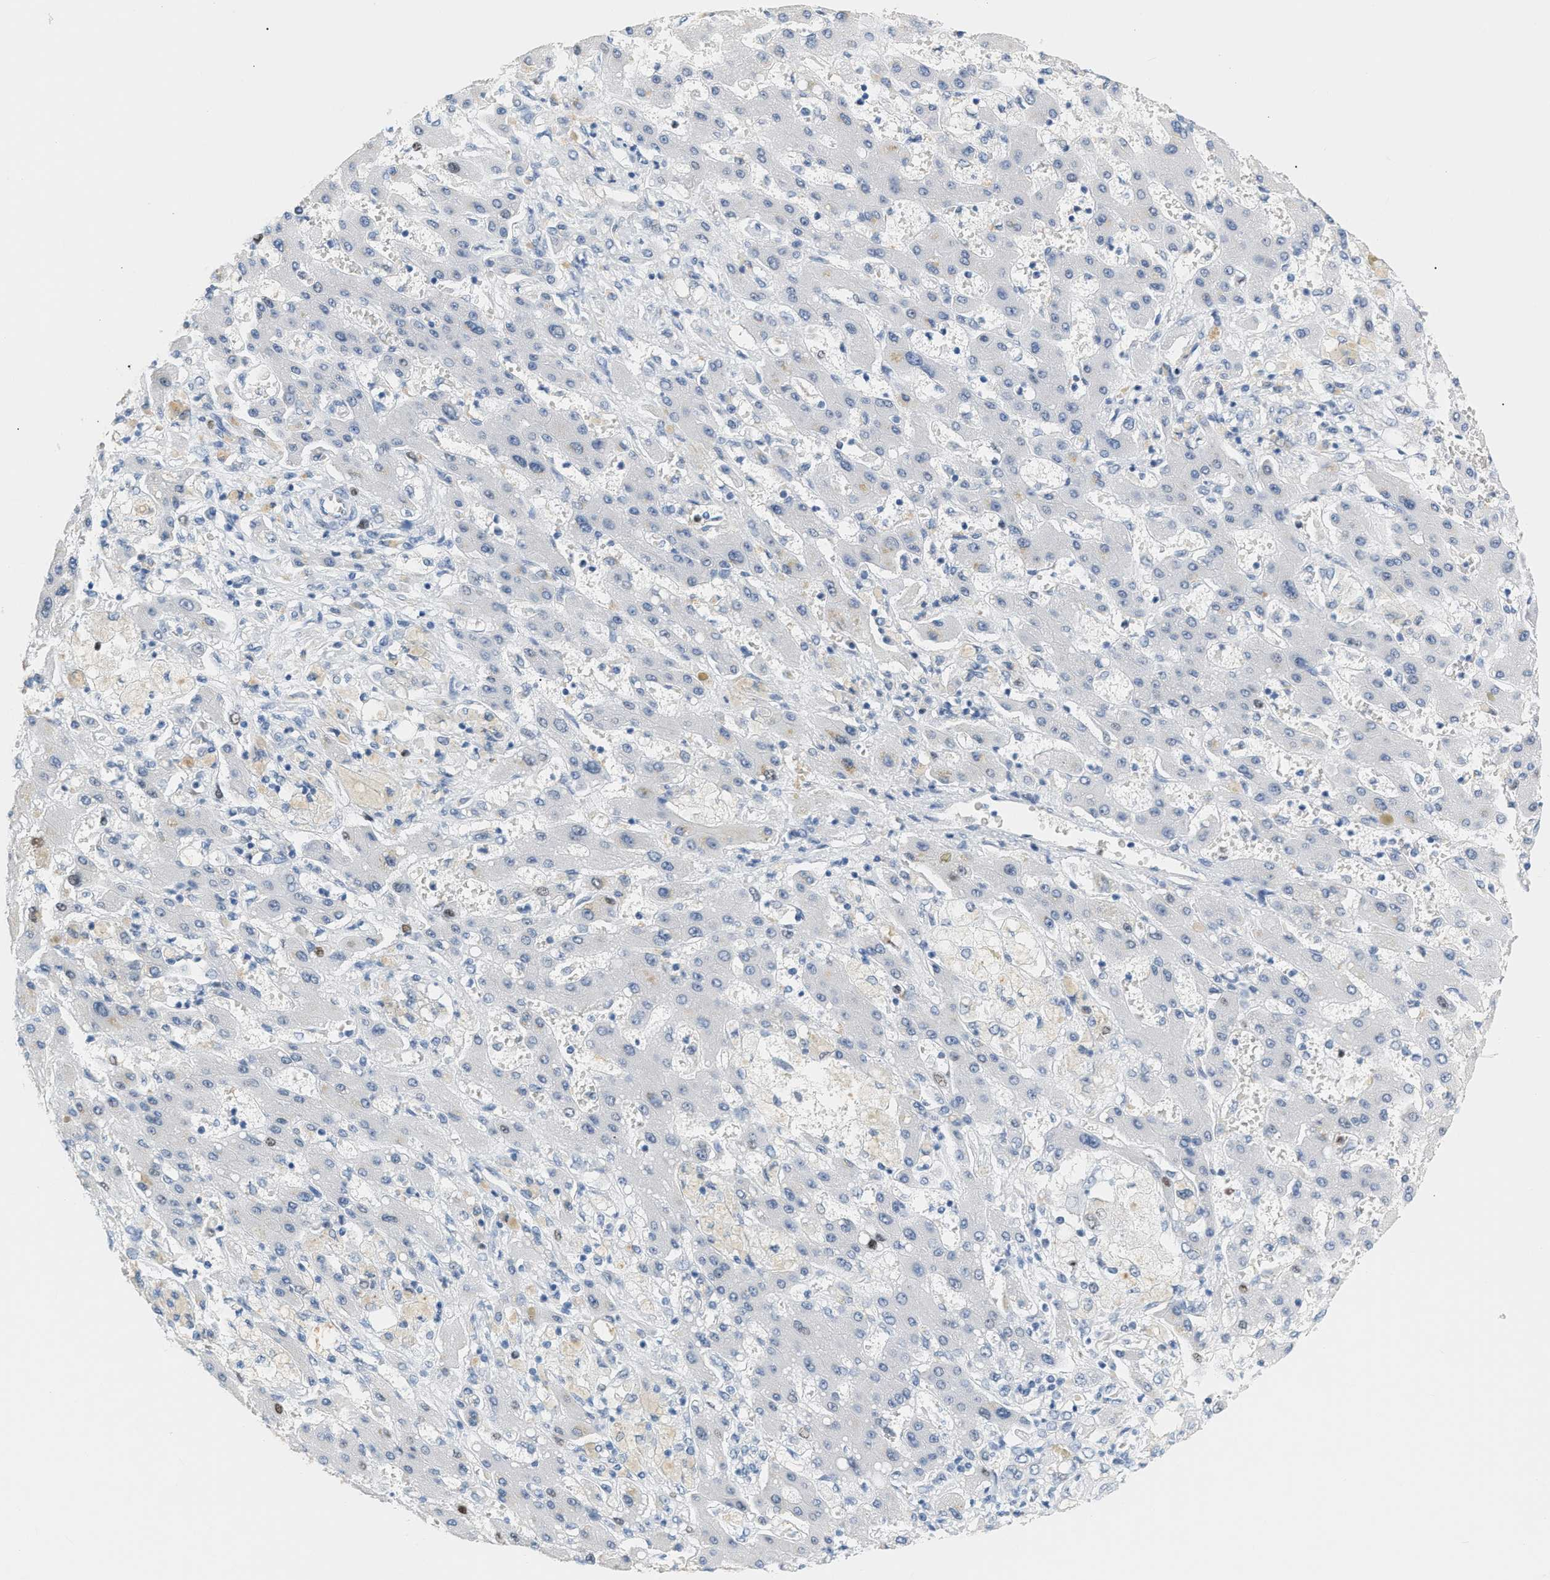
{"staining": {"intensity": "negative", "quantity": "none", "location": "none"}, "tissue": "liver cancer", "cell_type": "Tumor cells", "image_type": "cancer", "snomed": [{"axis": "morphology", "description": "Cholangiocarcinoma"}, {"axis": "topography", "description": "Liver"}], "caption": "Tumor cells show no significant protein expression in liver cancer.", "gene": "MCM7", "patient": {"sex": "male", "age": 50}}